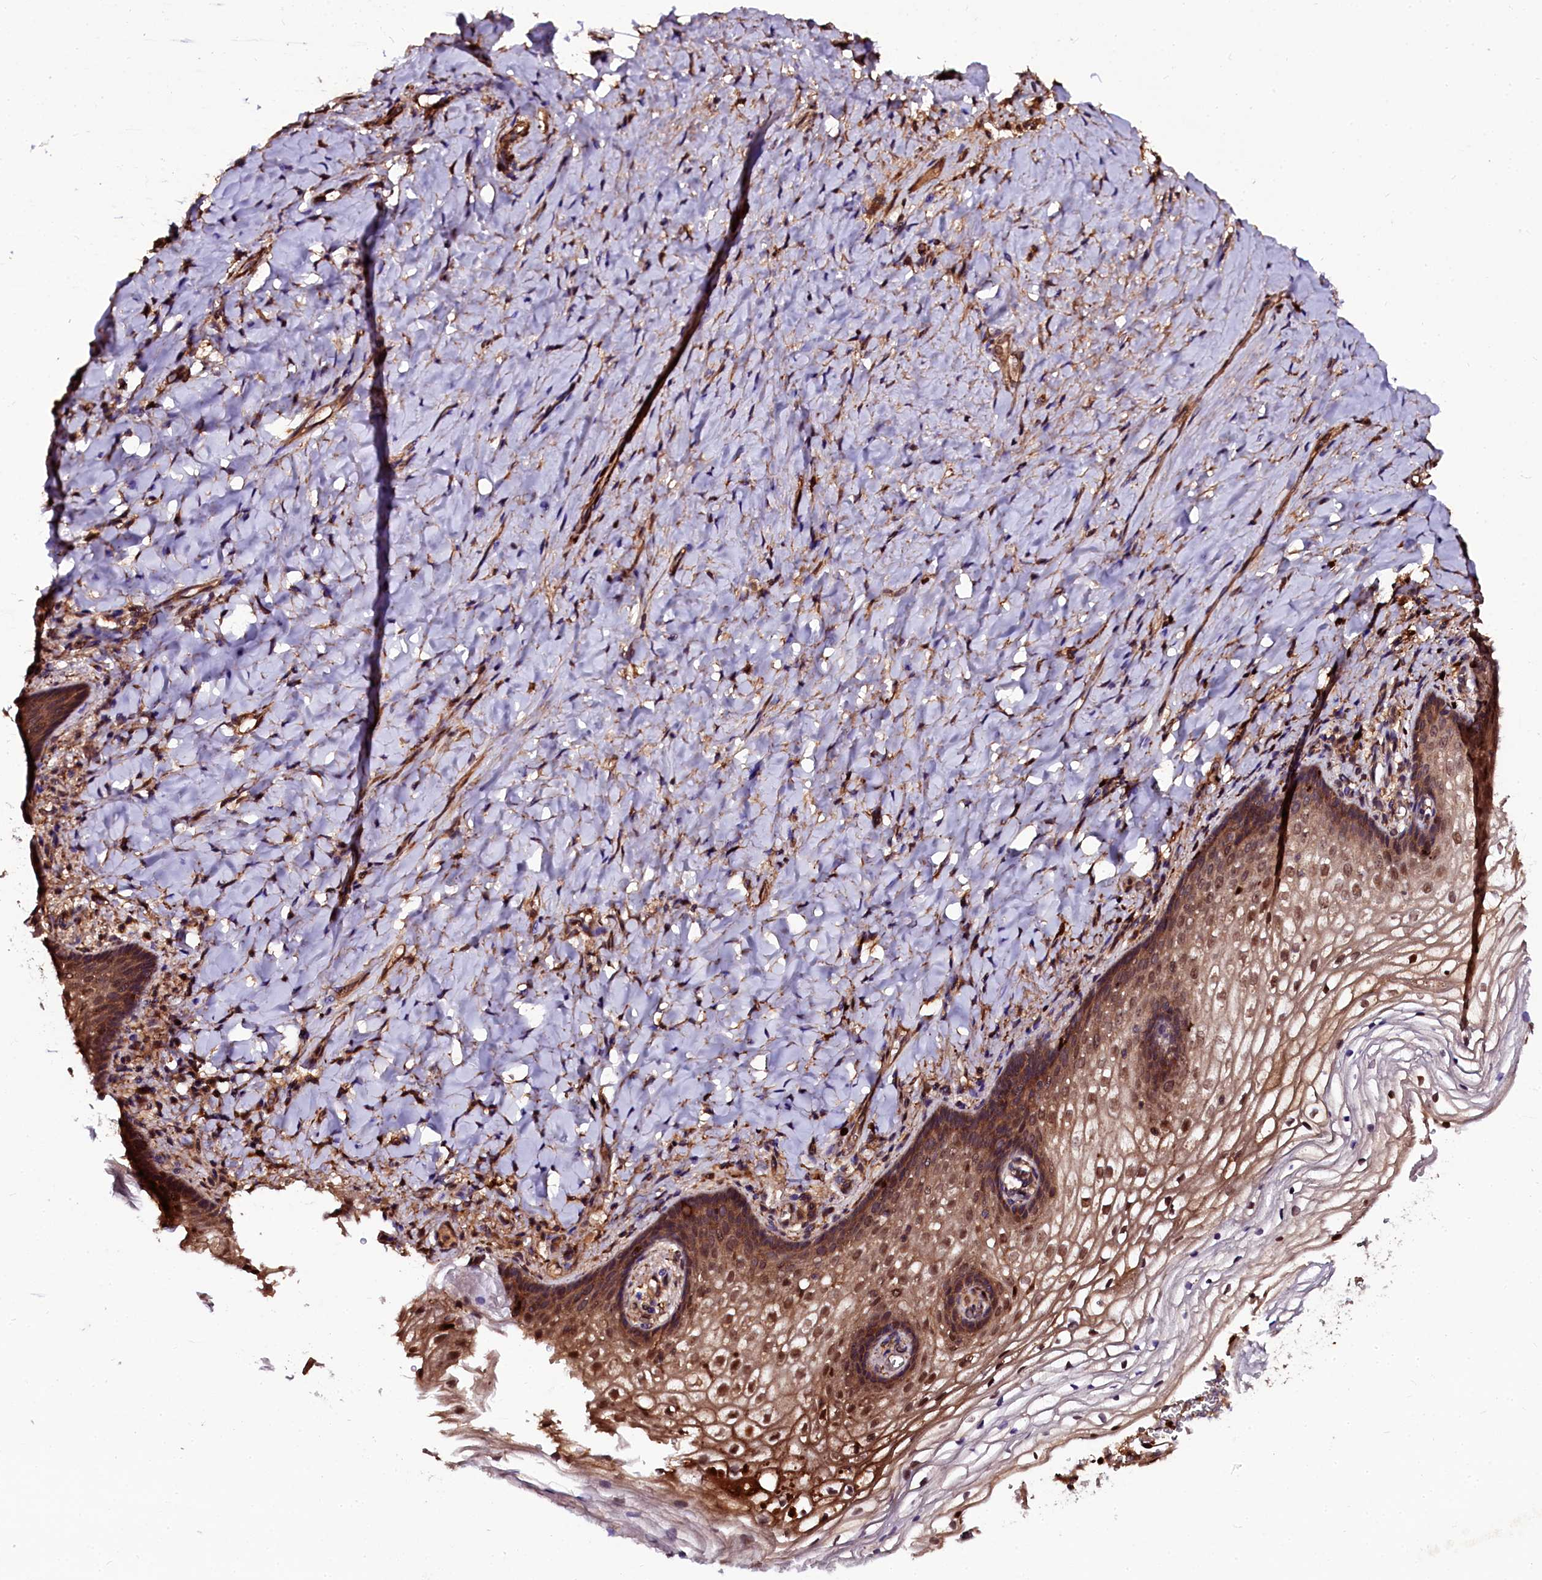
{"staining": {"intensity": "moderate", "quantity": ">75%", "location": "cytoplasmic/membranous,nuclear"}, "tissue": "vagina", "cell_type": "Squamous epithelial cells", "image_type": "normal", "snomed": [{"axis": "morphology", "description": "Normal tissue, NOS"}, {"axis": "topography", "description": "Vagina"}], "caption": "High-power microscopy captured an immunohistochemistry (IHC) photomicrograph of benign vagina, revealing moderate cytoplasmic/membranous,nuclear staining in about >75% of squamous epithelial cells. The staining was performed using DAB, with brown indicating positive protein expression. Nuclei are stained blue with hematoxylin.", "gene": "N4BP1", "patient": {"sex": "female", "age": 60}}